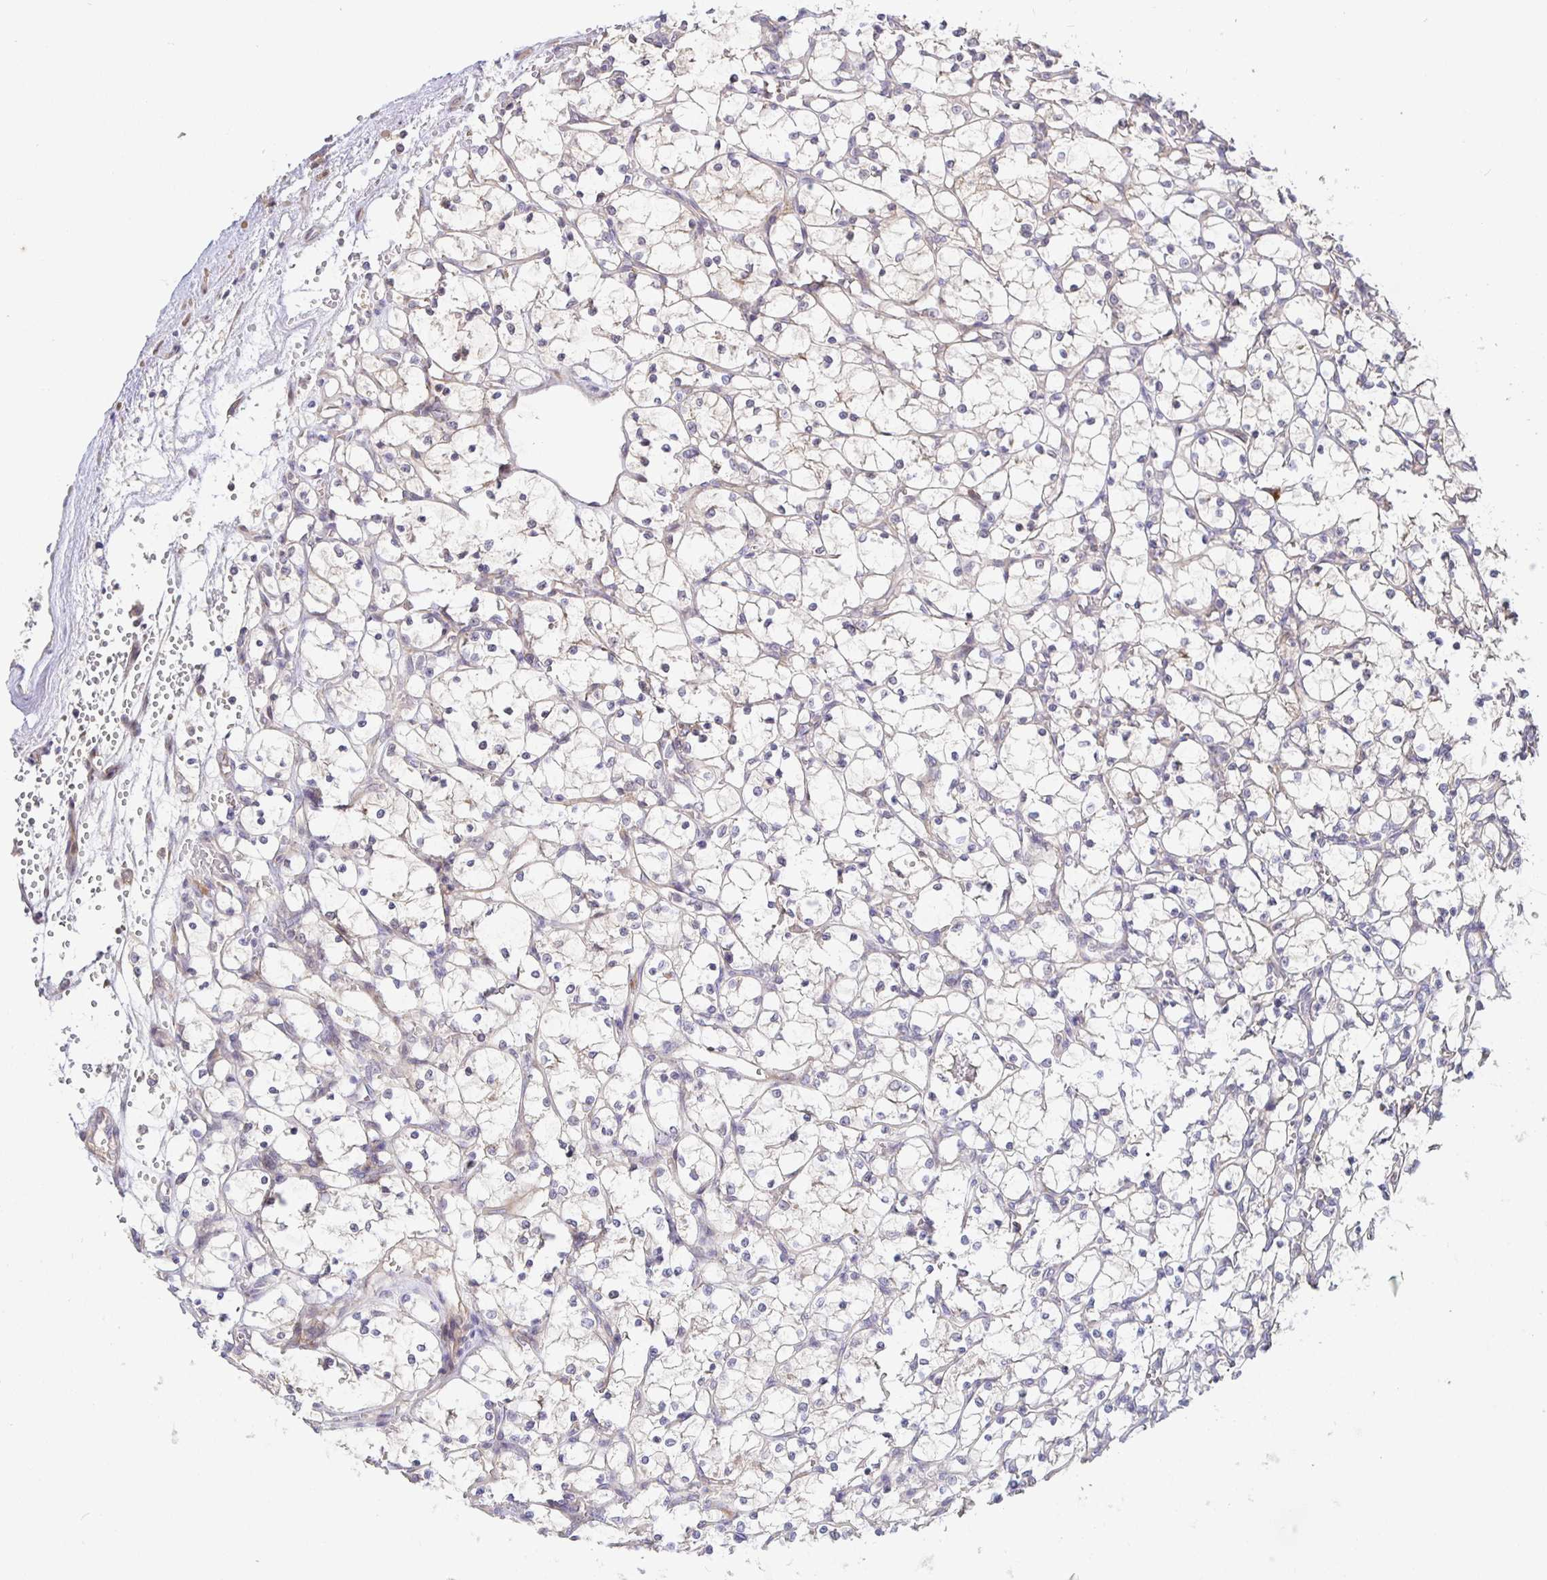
{"staining": {"intensity": "negative", "quantity": "none", "location": "none"}, "tissue": "renal cancer", "cell_type": "Tumor cells", "image_type": "cancer", "snomed": [{"axis": "morphology", "description": "Adenocarcinoma, NOS"}, {"axis": "topography", "description": "Kidney"}], "caption": "Immunohistochemistry micrograph of neoplastic tissue: human renal adenocarcinoma stained with DAB (3,3'-diaminobenzidine) reveals no significant protein expression in tumor cells.", "gene": "ZDHHC11", "patient": {"sex": "female", "age": 69}}